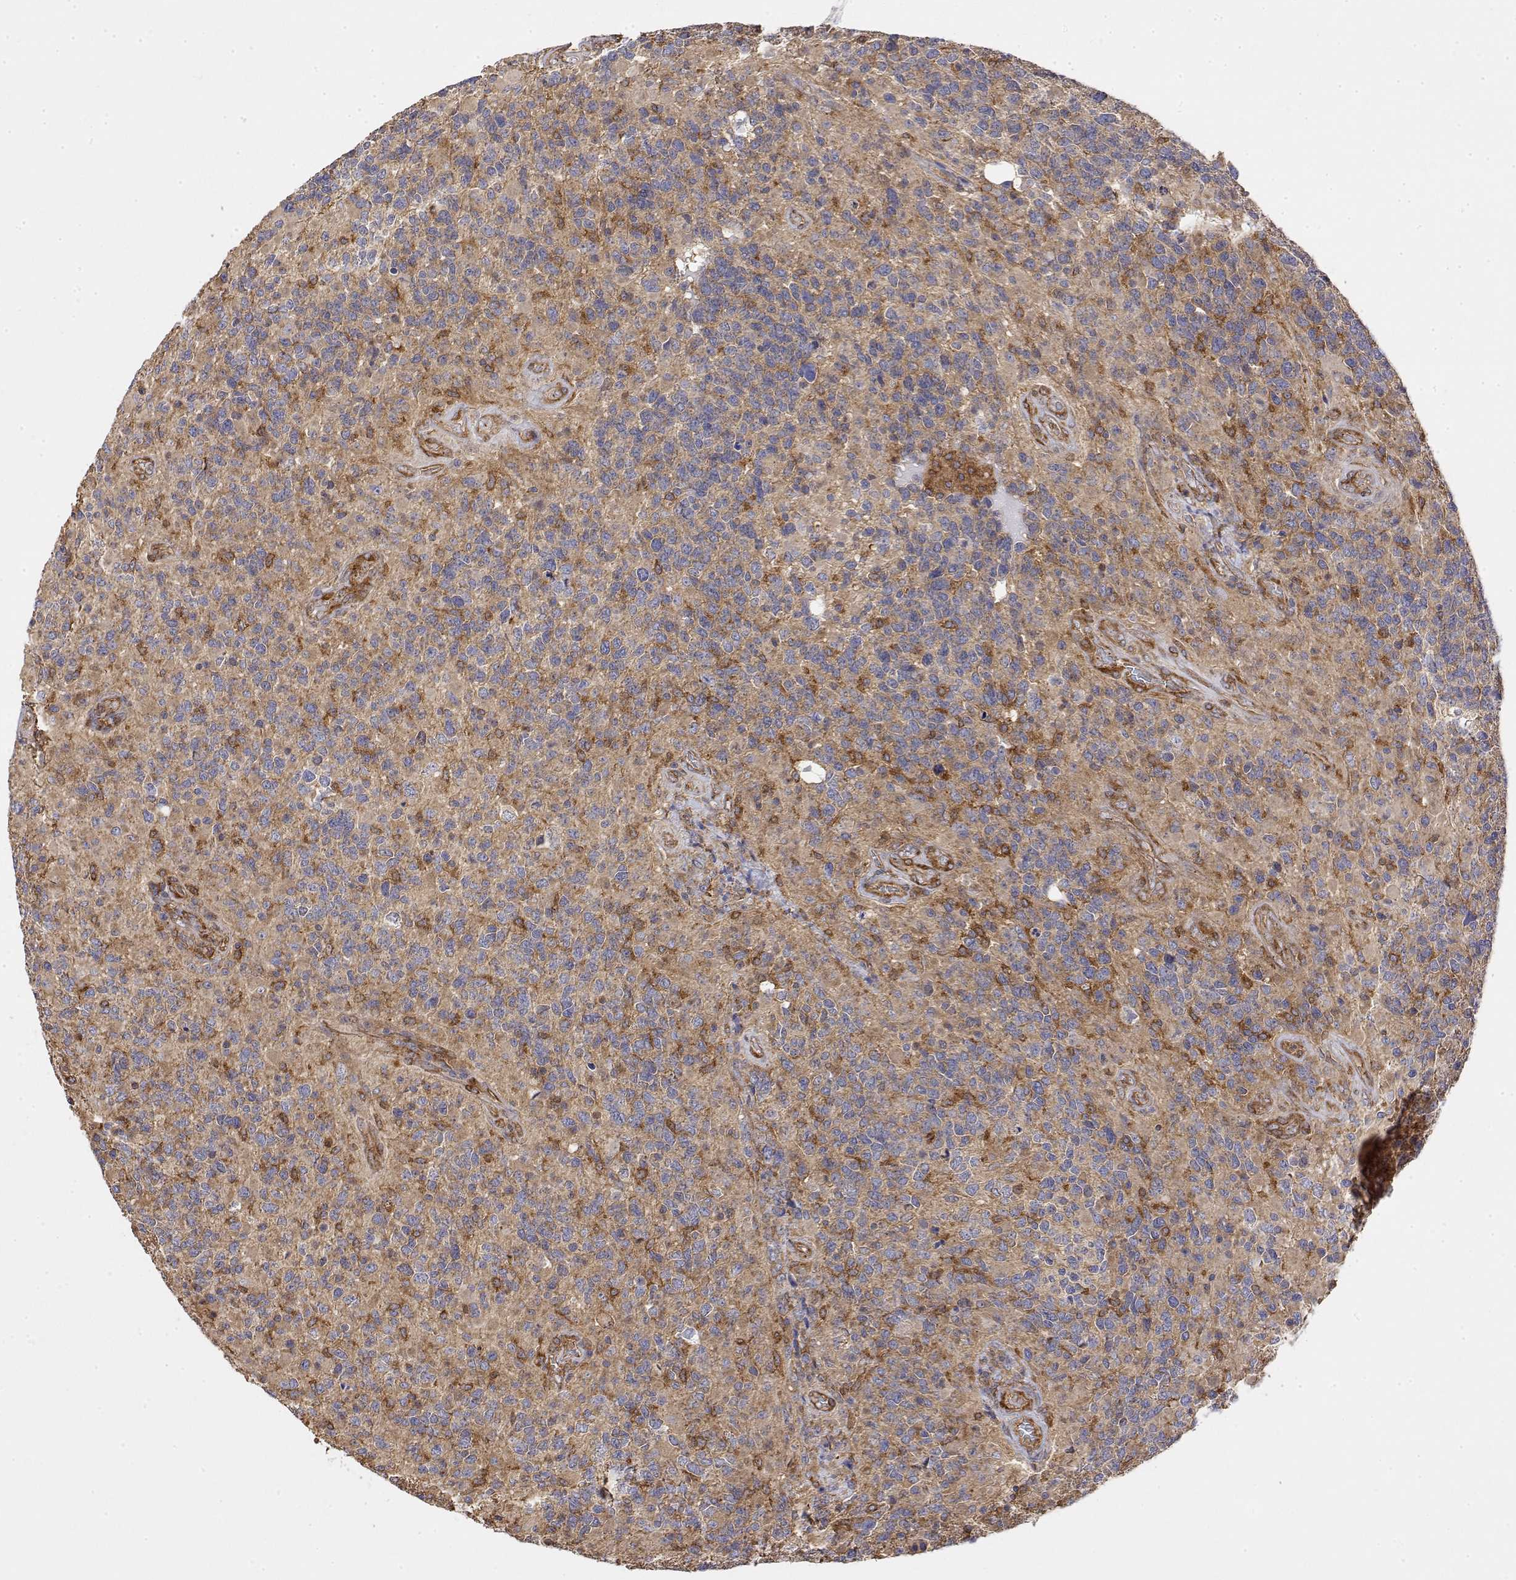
{"staining": {"intensity": "weak", "quantity": "<25%", "location": "cytoplasmic/membranous"}, "tissue": "glioma", "cell_type": "Tumor cells", "image_type": "cancer", "snomed": [{"axis": "morphology", "description": "Glioma, malignant, High grade"}, {"axis": "topography", "description": "Brain"}], "caption": "The IHC micrograph has no significant staining in tumor cells of glioma tissue.", "gene": "PACSIN2", "patient": {"sex": "female", "age": 40}}